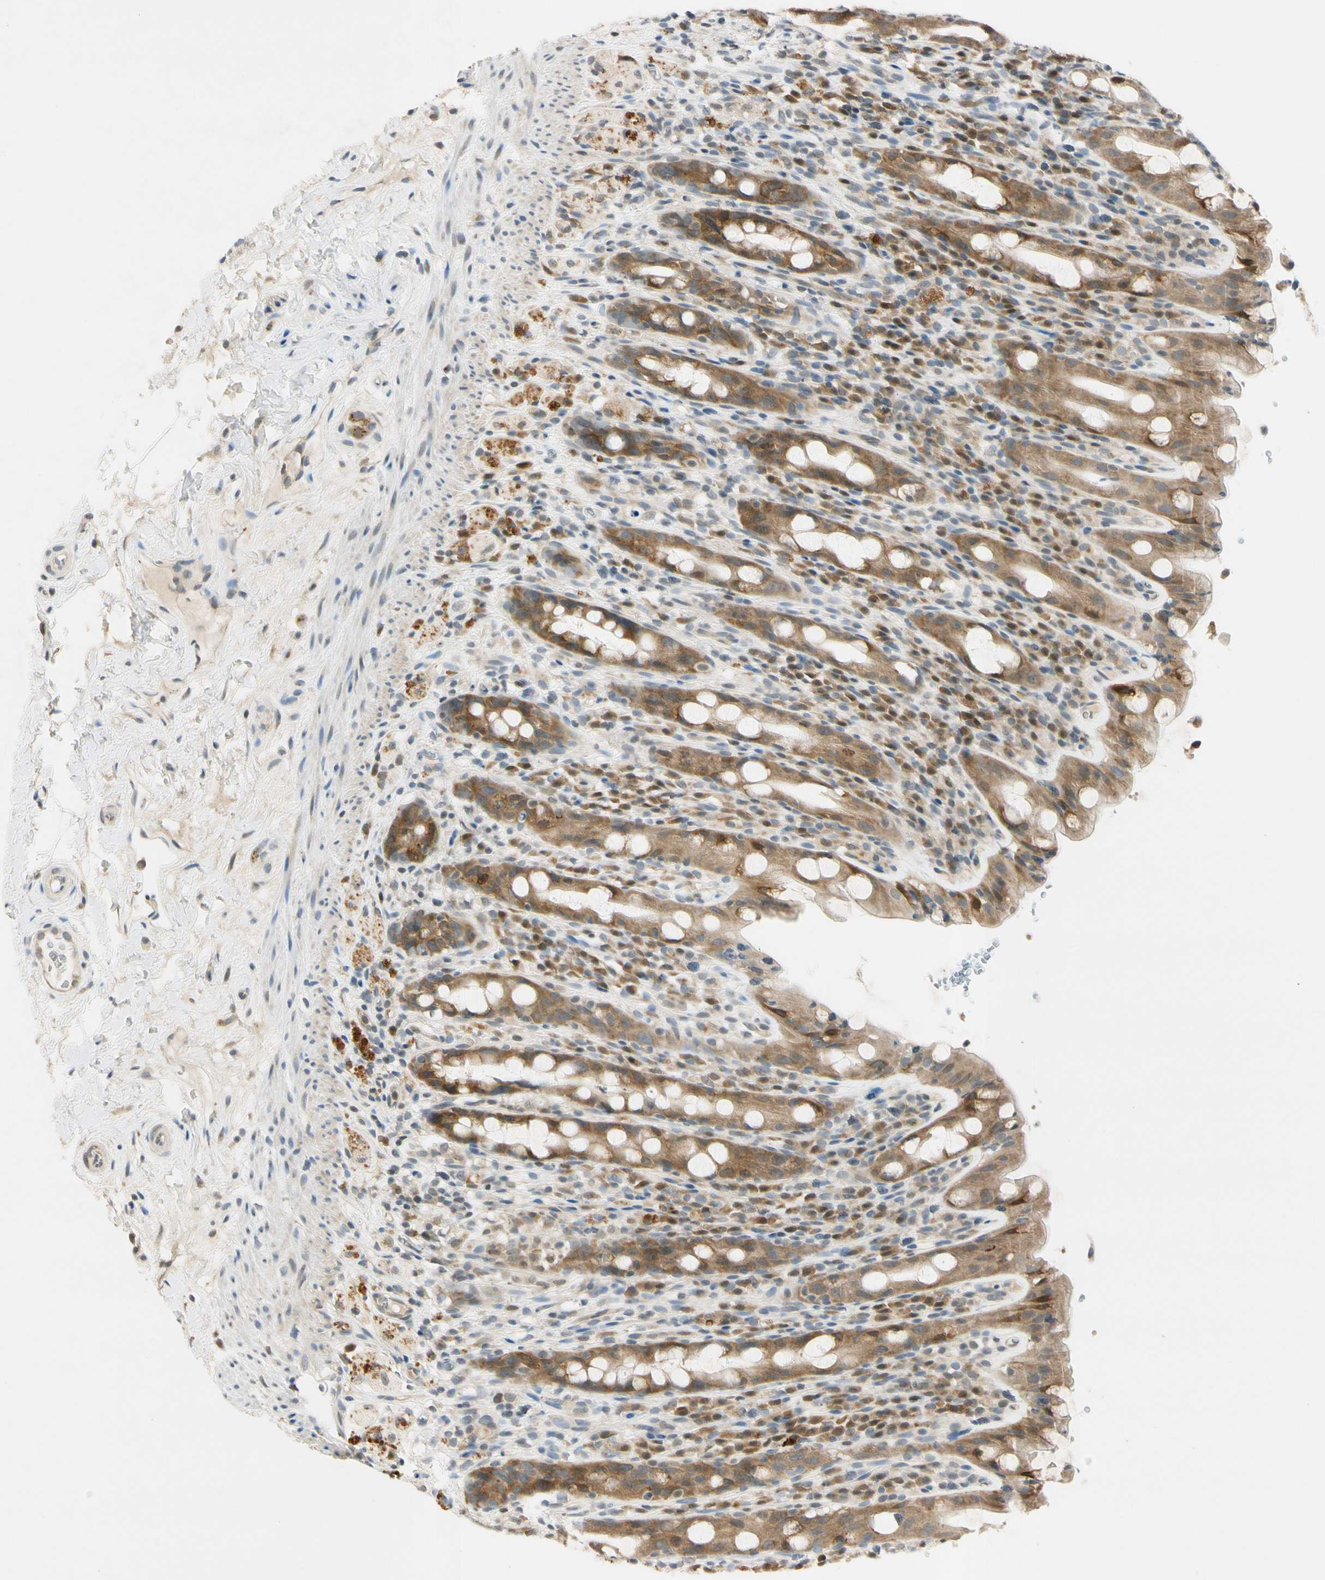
{"staining": {"intensity": "strong", "quantity": ">75%", "location": "cytoplasmic/membranous"}, "tissue": "rectum", "cell_type": "Glandular cells", "image_type": "normal", "snomed": [{"axis": "morphology", "description": "Normal tissue, NOS"}, {"axis": "topography", "description": "Rectum"}], "caption": "IHC staining of benign rectum, which demonstrates high levels of strong cytoplasmic/membranous expression in approximately >75% of glandular cells indicating strong cytoplasmic/membranous protein expression. The staining was performed using DAB (3,3'-diaminobenzidine) (brown) for protein detection and nuclei were counterstained in hematoxylin (blue).", "gene": "RPS6KB2", "patient": {"sex": "male", "age": 44}}